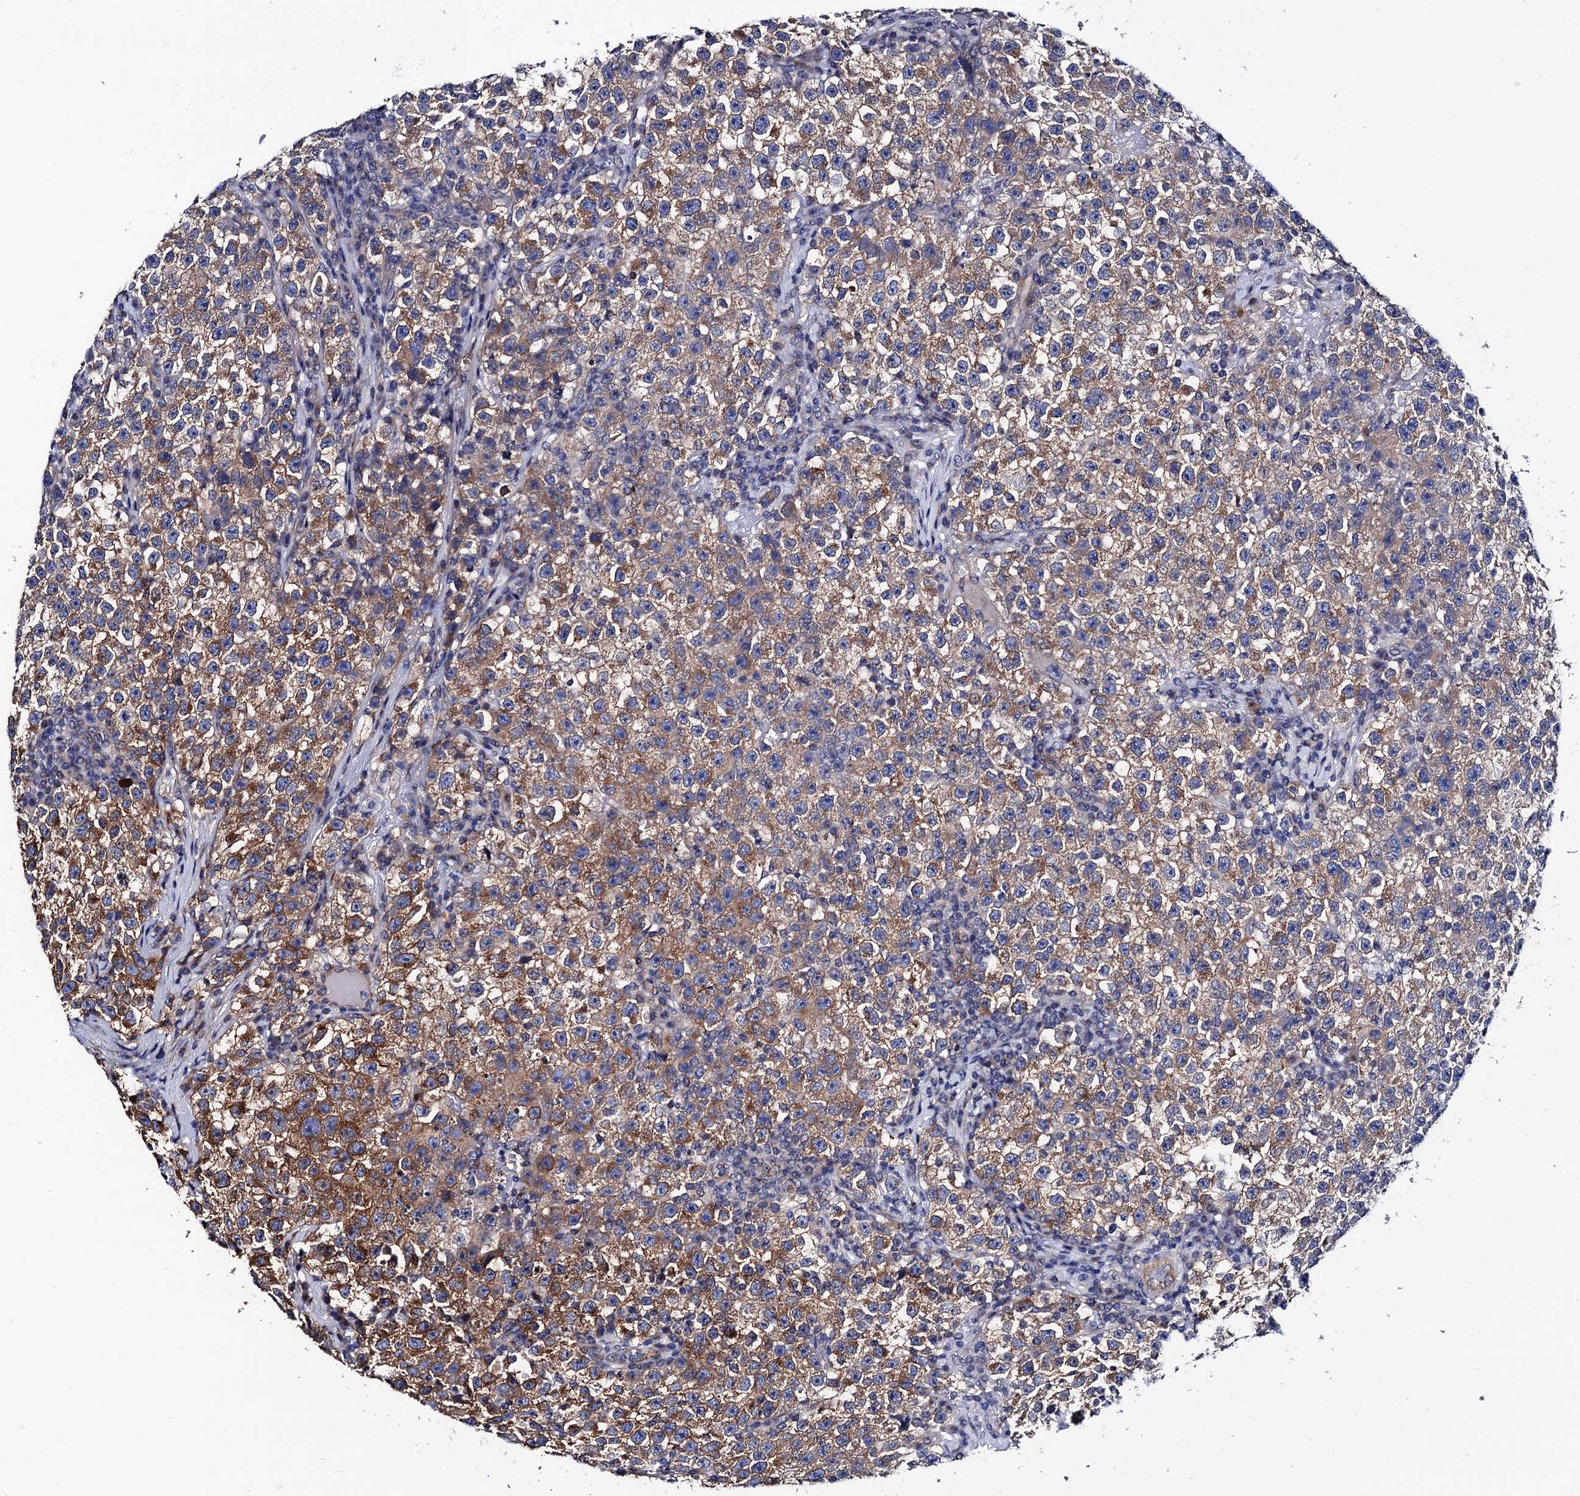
{"staining": {"intensity": "weak", "quantity": "25%-75%", "location": "cytoplasmic/membranous"}, "tissue": "testis cancer", "cell_type": "Tumor cells", "image_type": "cancer", "snomed": [{"axis": "morphology", "description": "Seminoma, NOS"}, {"axis": "topography", "description": "Testis"}], "caption": "The micrograph demonstrates immunohistochemical staining of testis seminoma. There is weak cytoplasmic/membranous positivity is seen in about 25%-75% of tumor cells.", "gene": "ZDHHC18", "patient": {"sex": "male", "age": 22}}